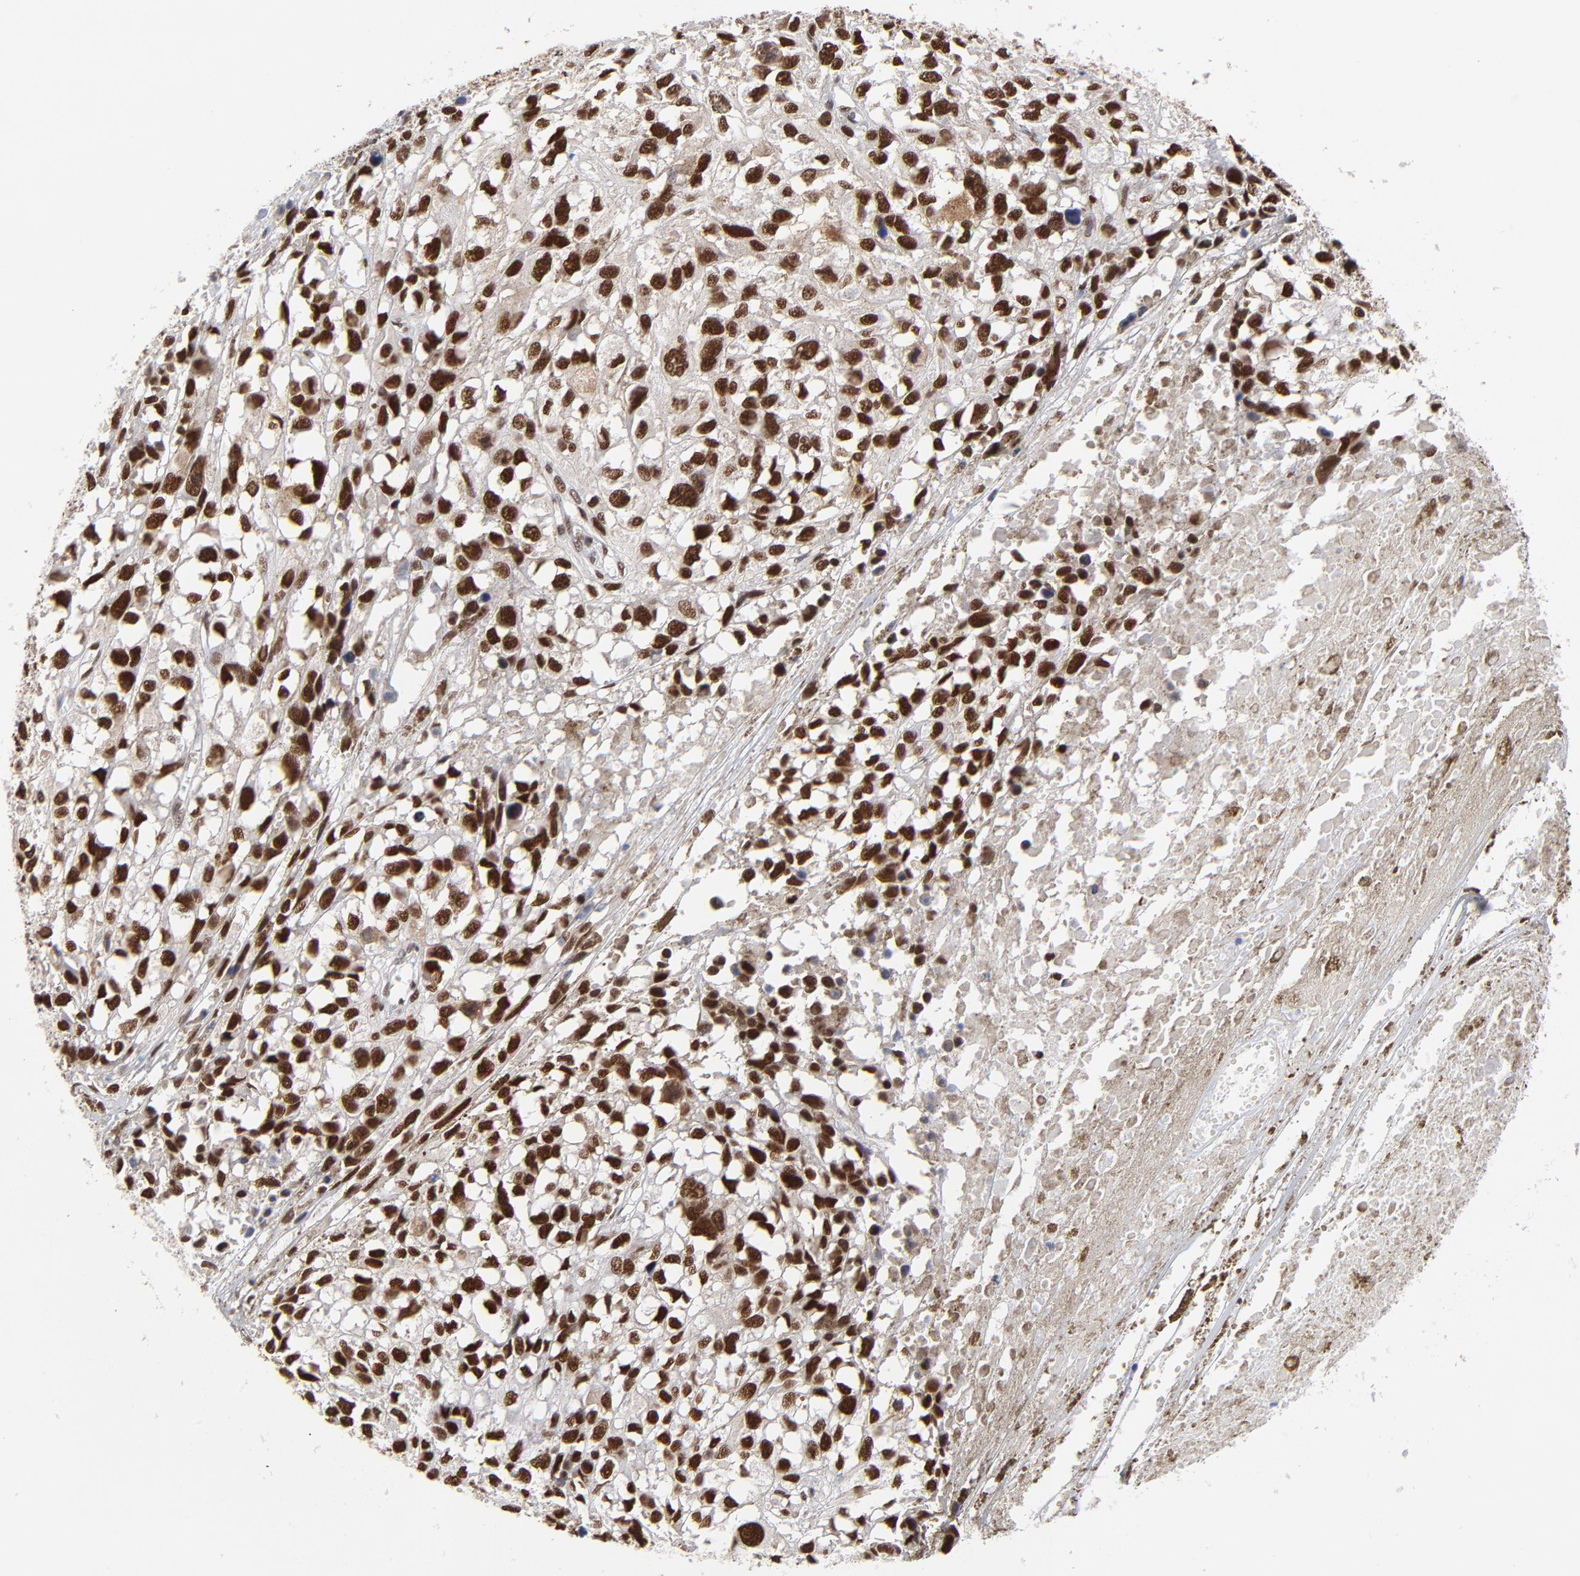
{"staining": {"intensity": "strong", "quantity": ">75%", "location": "nuclear"}, "tissue": "melanoma", "cell_type": "Tumor cells", "image_type": "cancer", "snomed": [{"axis": "morphology", "description": "Malignant melanoma, Metastatic site"}, {"axis": "topography", "description": "Lymph node"}], "caption": "Human melanoma stained for a protein (brown) displays strong nuclear positive expression in about >75% of tumor cells.", "gene": "ZMYM3", "patient": {"sex": "male", "age": 59}}